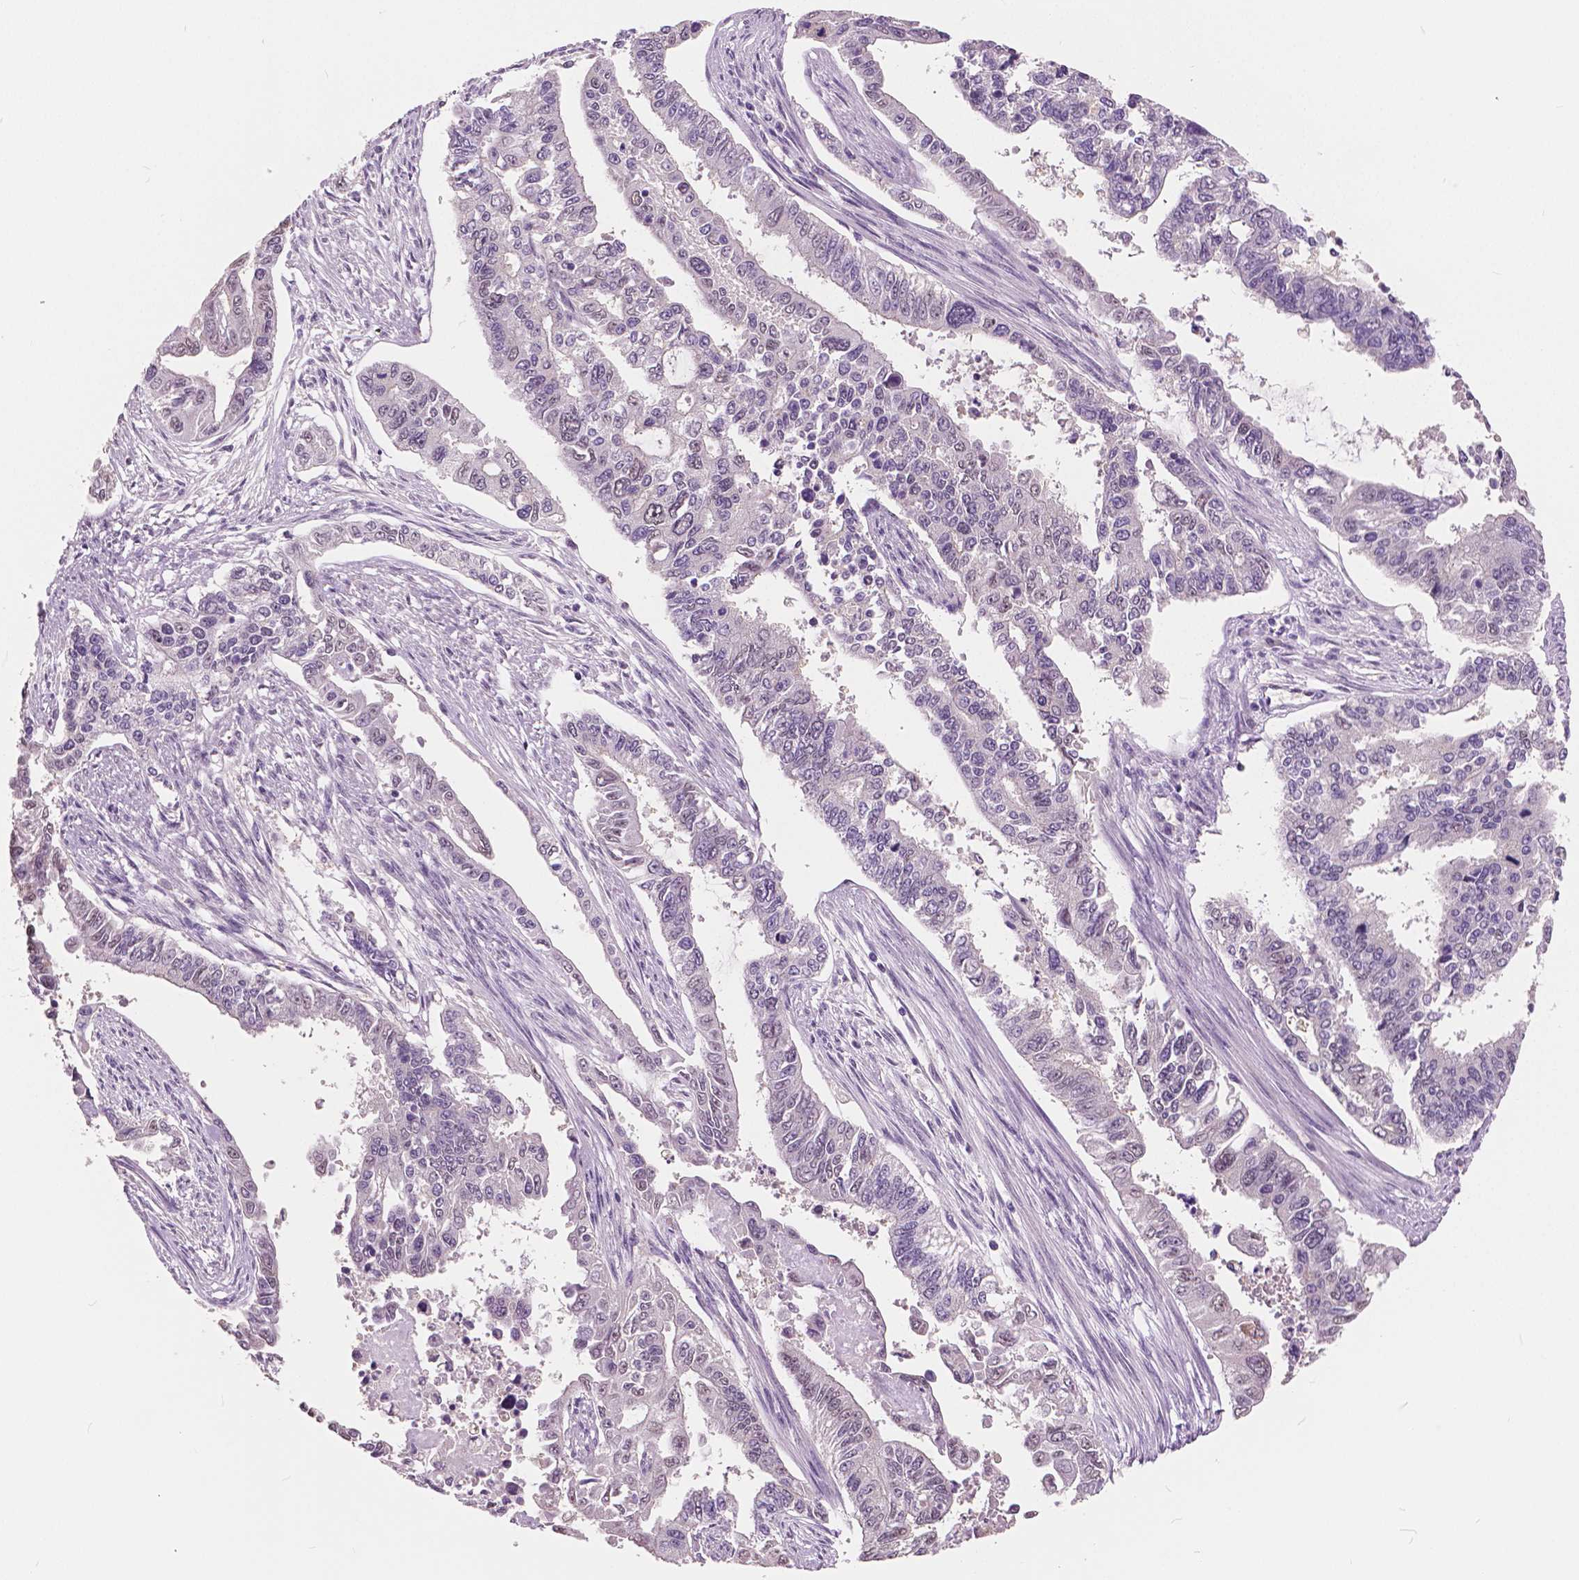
{"staining": {"intensity": "negative", "quantity": "none", "location": "none"}, "tissue": "endometrial cancer", "cell_type": "Tumor cells", "image_type": "cancer", "snomed": [{"axis": "morphology", "description": "Adenocarcinoma, NOS"}, {"axis": "topography", "description": "Uterus"}], "caption": "Adenocarcinoma (endometrial) was stained to show a protein in brown. There is no significant staining in tumor cells.", "gene": "TKFC", "patient": {"sex": "female", "age": 59}}